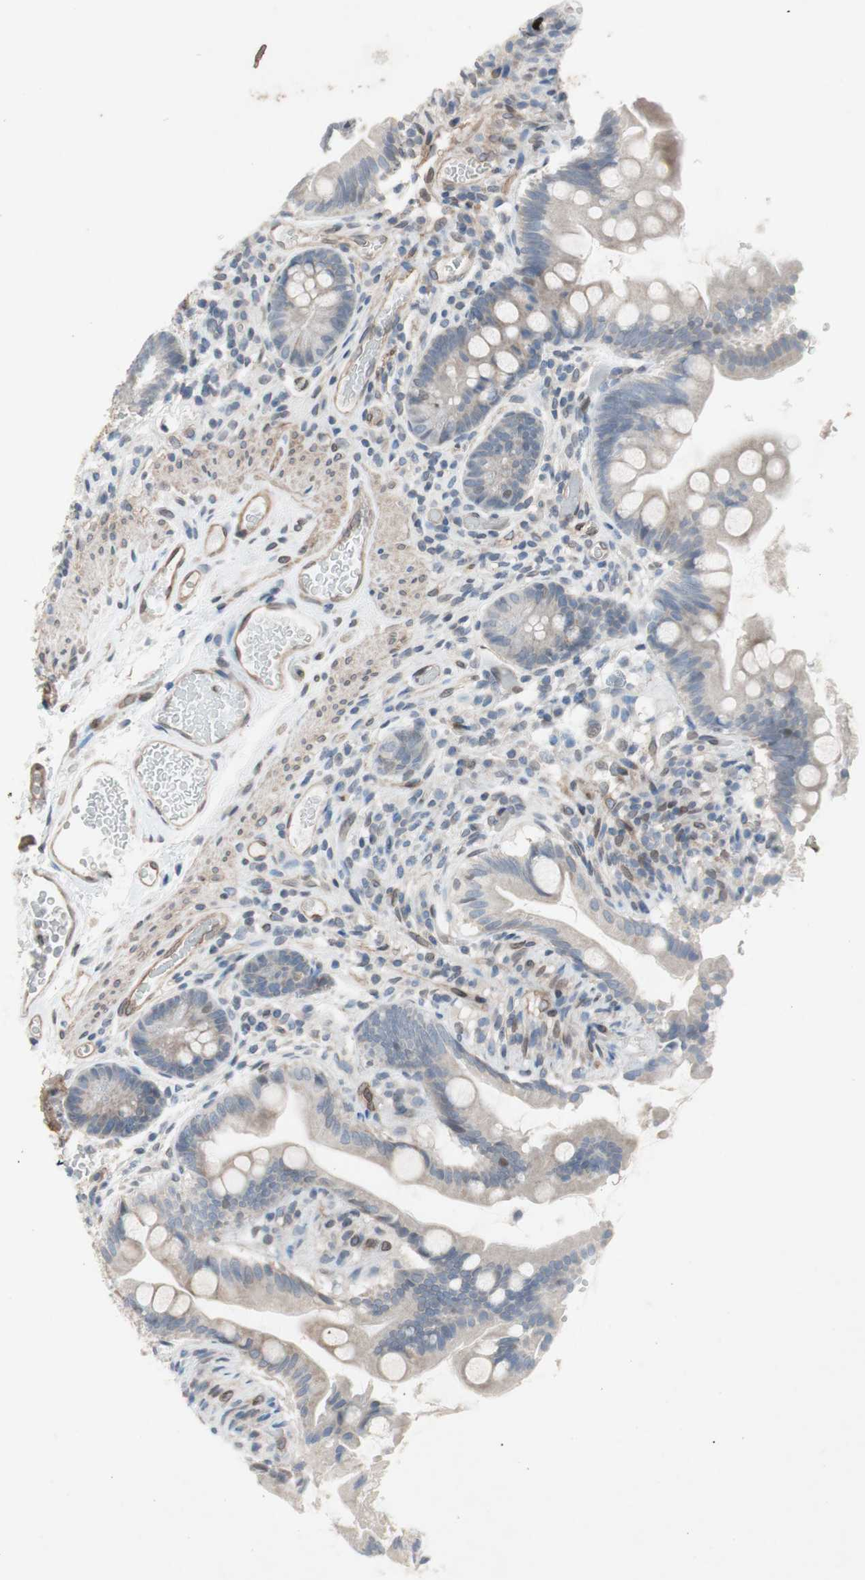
{"staining": {"intensity": "weak", "quantity": "25%-75%", "location": "cytoplasmic/membranous"}, "tissue": "small intestine", "cell_type": "Glandular cells", "image_type": "normal", "snomed": [{"axis": "morphology", "description": "Normal tissue, NOS"}, {"axis": "topography", "description": "Small intestine"}], "caption": "Brown immunohistochemical staining in unremarkable human small intestine exhibits weak cytoplasmic/membranous staining in about 25%-75% of glandular cells.", "gene": "ARNT2", "patient": {"sex": "female", "age": 56}}